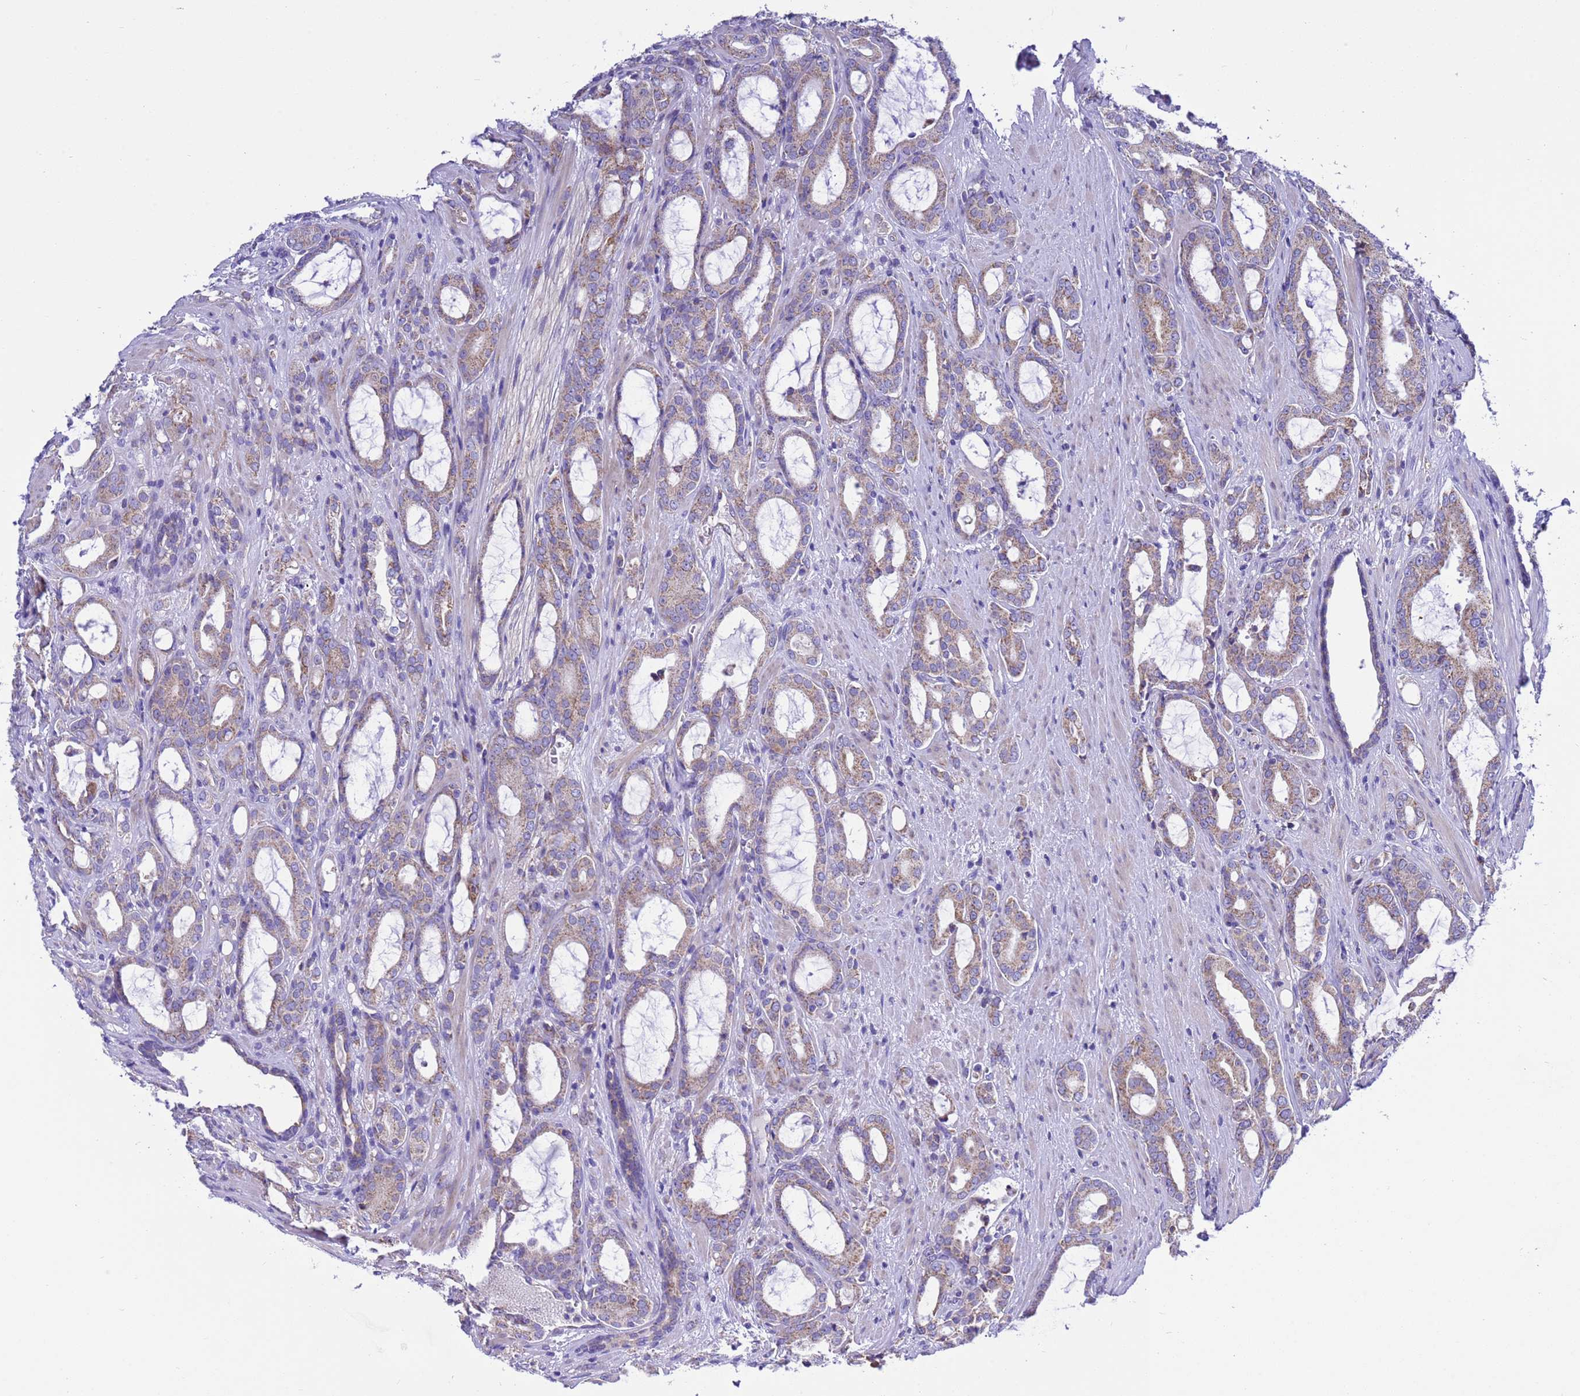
{"staining": {"intensity": "weak", "quantity": ">75%", "location": "cytoplasmic/membranous"}, "tissue": "prostate cancer", "cell_type": "Tumor cells", "image_type": "cancer", "snomed": [{"axis": "morphology", "description": "Adenocarcinoma, High grade"}, {"axis": "topography", "description": "Prostate"}], "caption": "Prostate cancer (adenocarcinoma (high-grade)) stained with a protein marker demonstrates weak staining in tumor cells.", "gene": "CCDC191", "patient": {"sex": "male", "age": 72}}